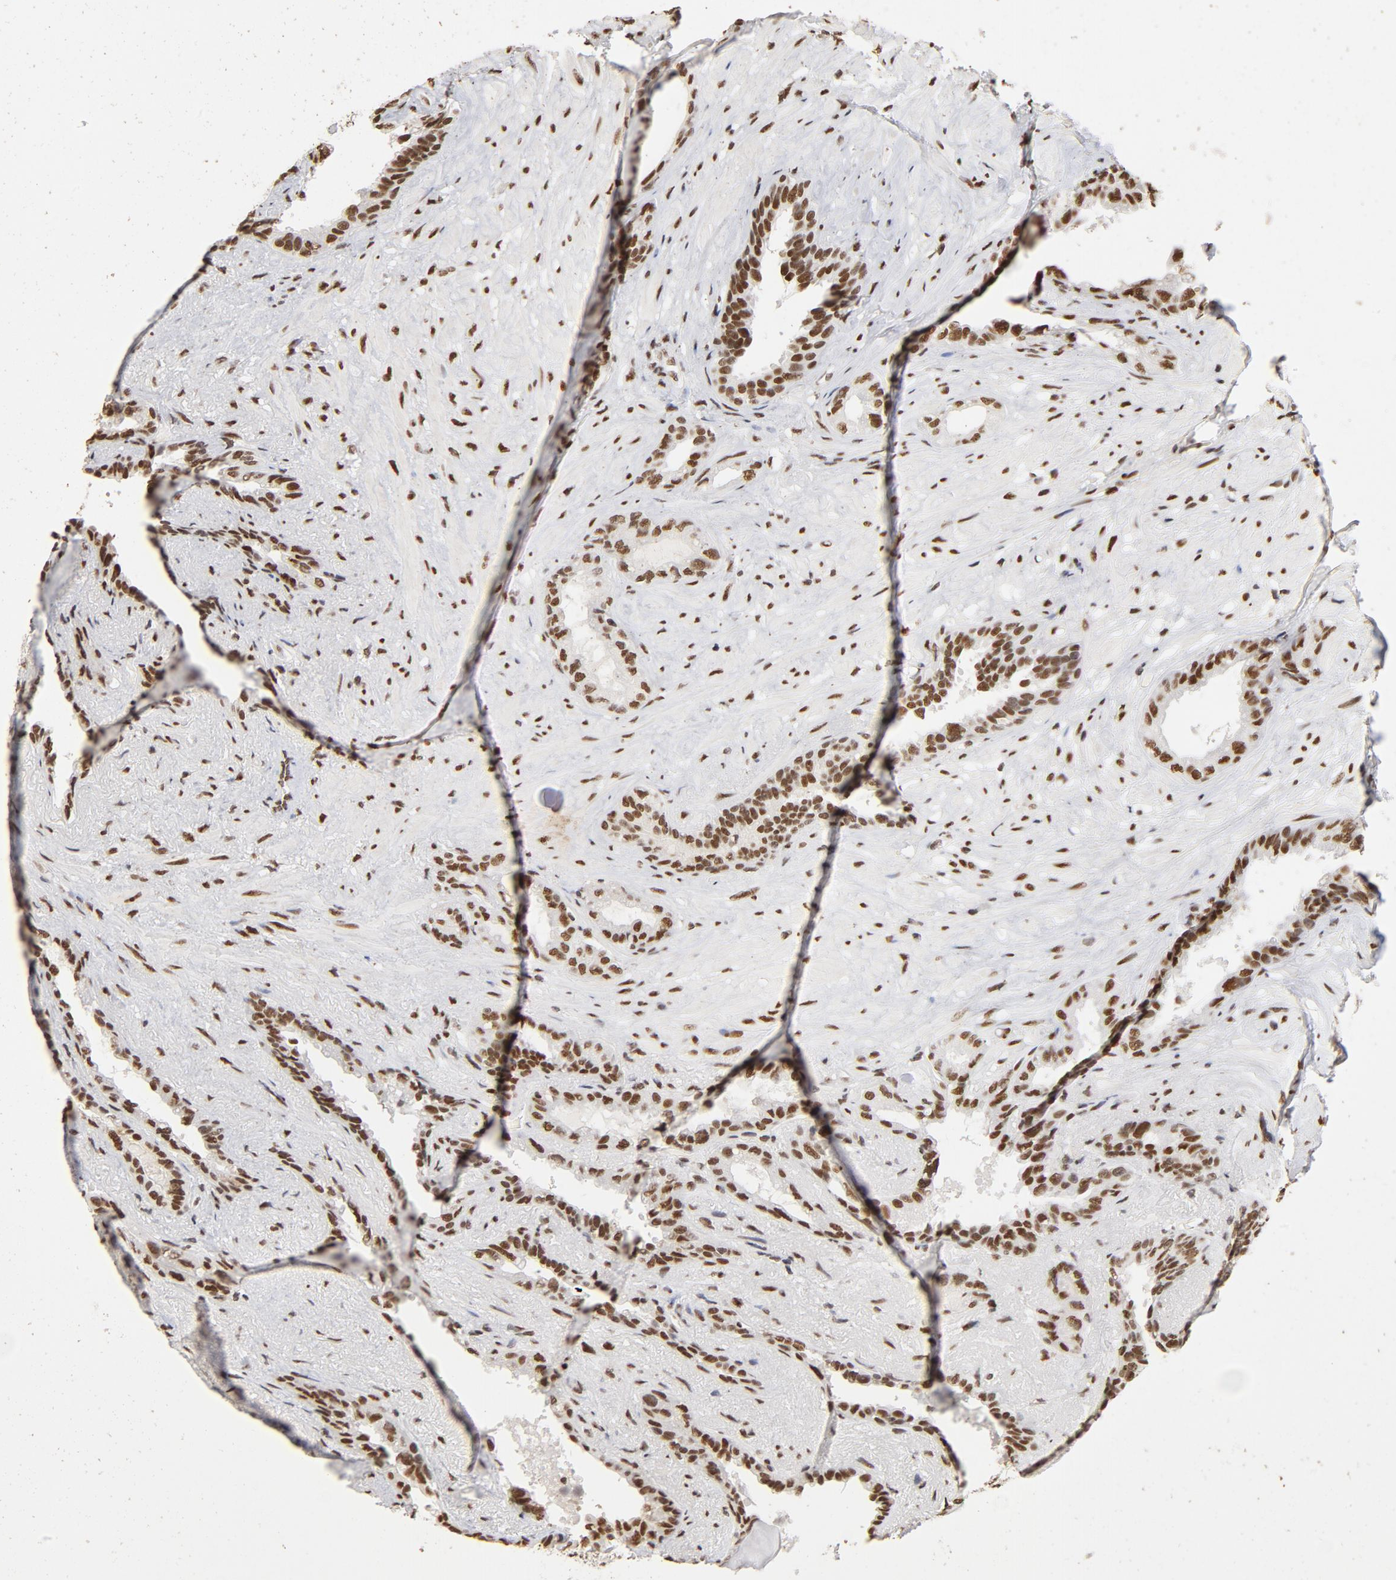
{"staining": {"intensity": "moderate", "quantity": ">75%", "location": "nuclear"}, "tissue": "seminal vesicle", "cell_type": "Glandular cells", "image_type": "normal", "snomed": [{"axis": "morphology", "description": "Normal tissue, NOS"}, {"axis": "topography", "description": "Seminal veicle"}], "caption": "A photomicrograph of human seminal vesicle stained for a protein exhibits moderate nuclear brown staining in glandular cells. The staining is performed using DAB (3,3'-diaminobenzidine) brown chromogen to label protein expression. The nuclei are counter-stained blue using hematoxylin.", "gene": "TP53BP1", "patient": {"sex": "male", "age": 61}}